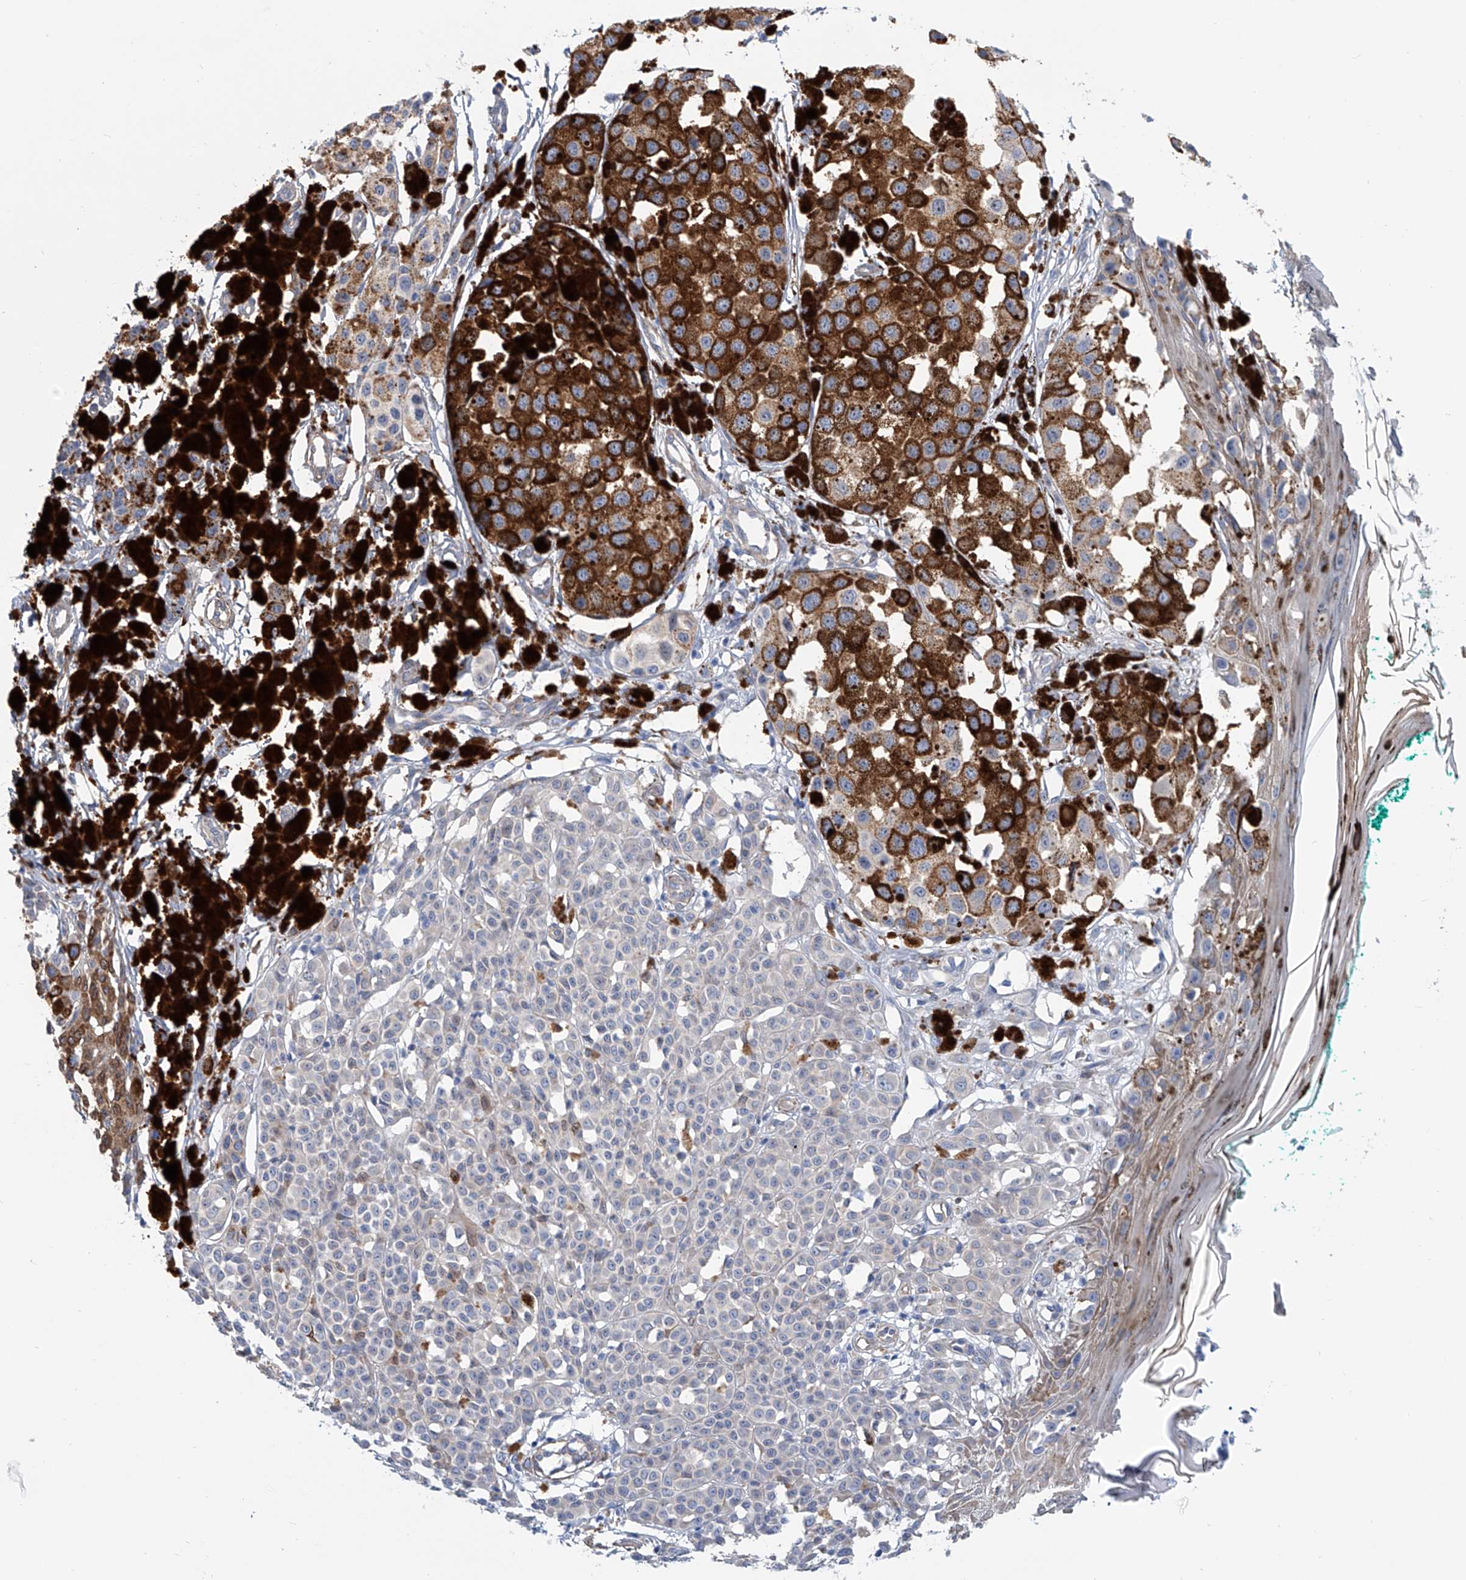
{"staining": {"intensity": "strong", "quantity": "25%-75%", "location": "cytoplasmic/membranous"}, "tissue": "melanoma", "cell_type": "Tumor cells", "image_type": "cancer", "snomed": [{"axis": "morphology", "description": "Malignant melanoma, NOS"}, {"axis": "topography", "description": "Skin of leg"}], "caption": "This histopathology image exhibits melanoma stained with immunohistochemistry to label a protein in brown. The cytoplasmic/membranous of tumor cells show strong positivity for the protein. Nuclei are counter-stained blue.", "gene": "TNN", "patient": {"sex": "female", "age": 72}}